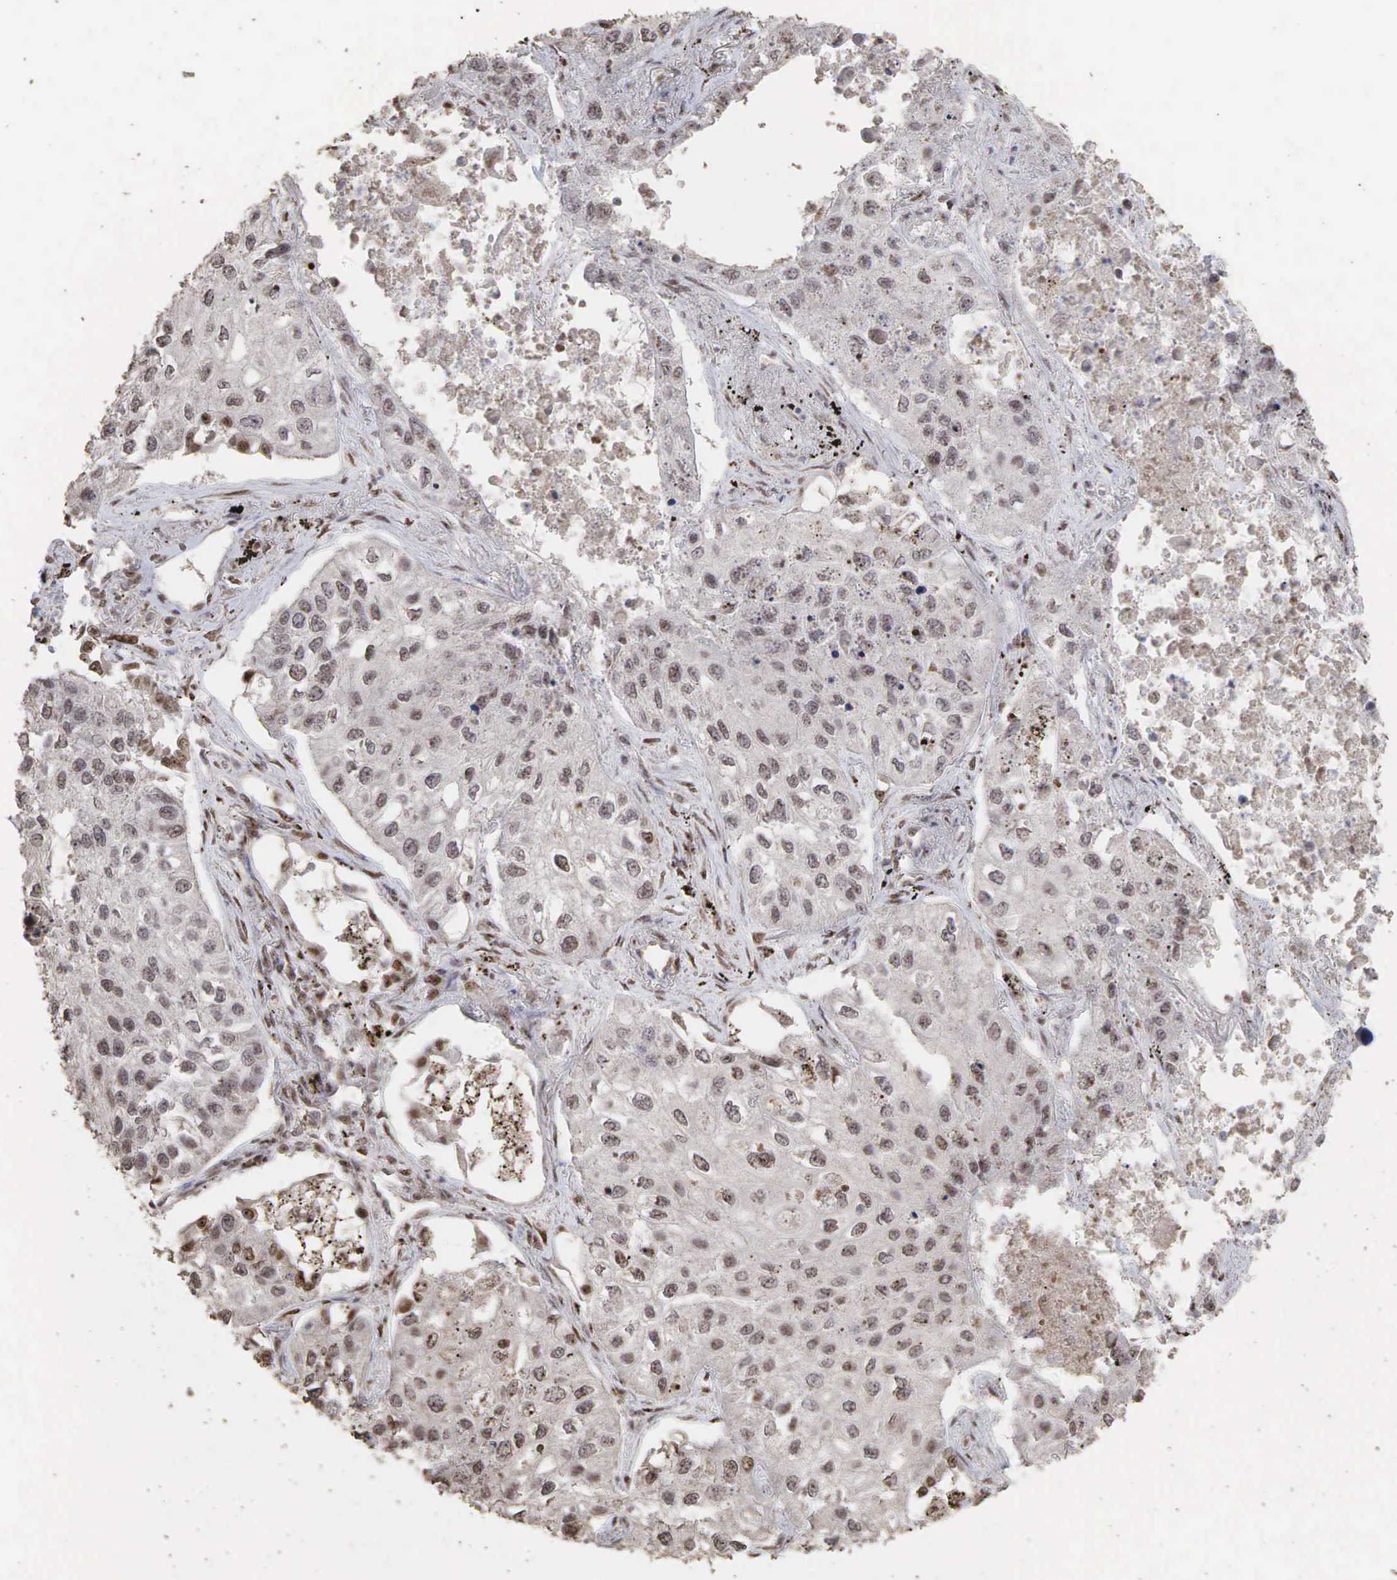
{"staining": {"intensity": "moderate", "quantity": "25%-75%", "location": "cytoplasmic/membranous,nuclear"}, "tissue": "lung cancer", "cell_type": "Tumor cells", "image_type": "cancer", "snomed": [{"axis": "morphology", "description": "Squamous cell carcinoma, NOS"}, {"axis": "topography", "description": "Lung"}], "caption": "Protein expression analysis of squamous cell carcinoma (lung) reveals moderate cytoplasmic/membranous and nuclear staining in about 25%-75% of tumor cells. The protein of interest is shown in brown color, while the nuclei are stained blue.", "gene": "DKC1", "patient": {"sex": "male", "age": 75}}